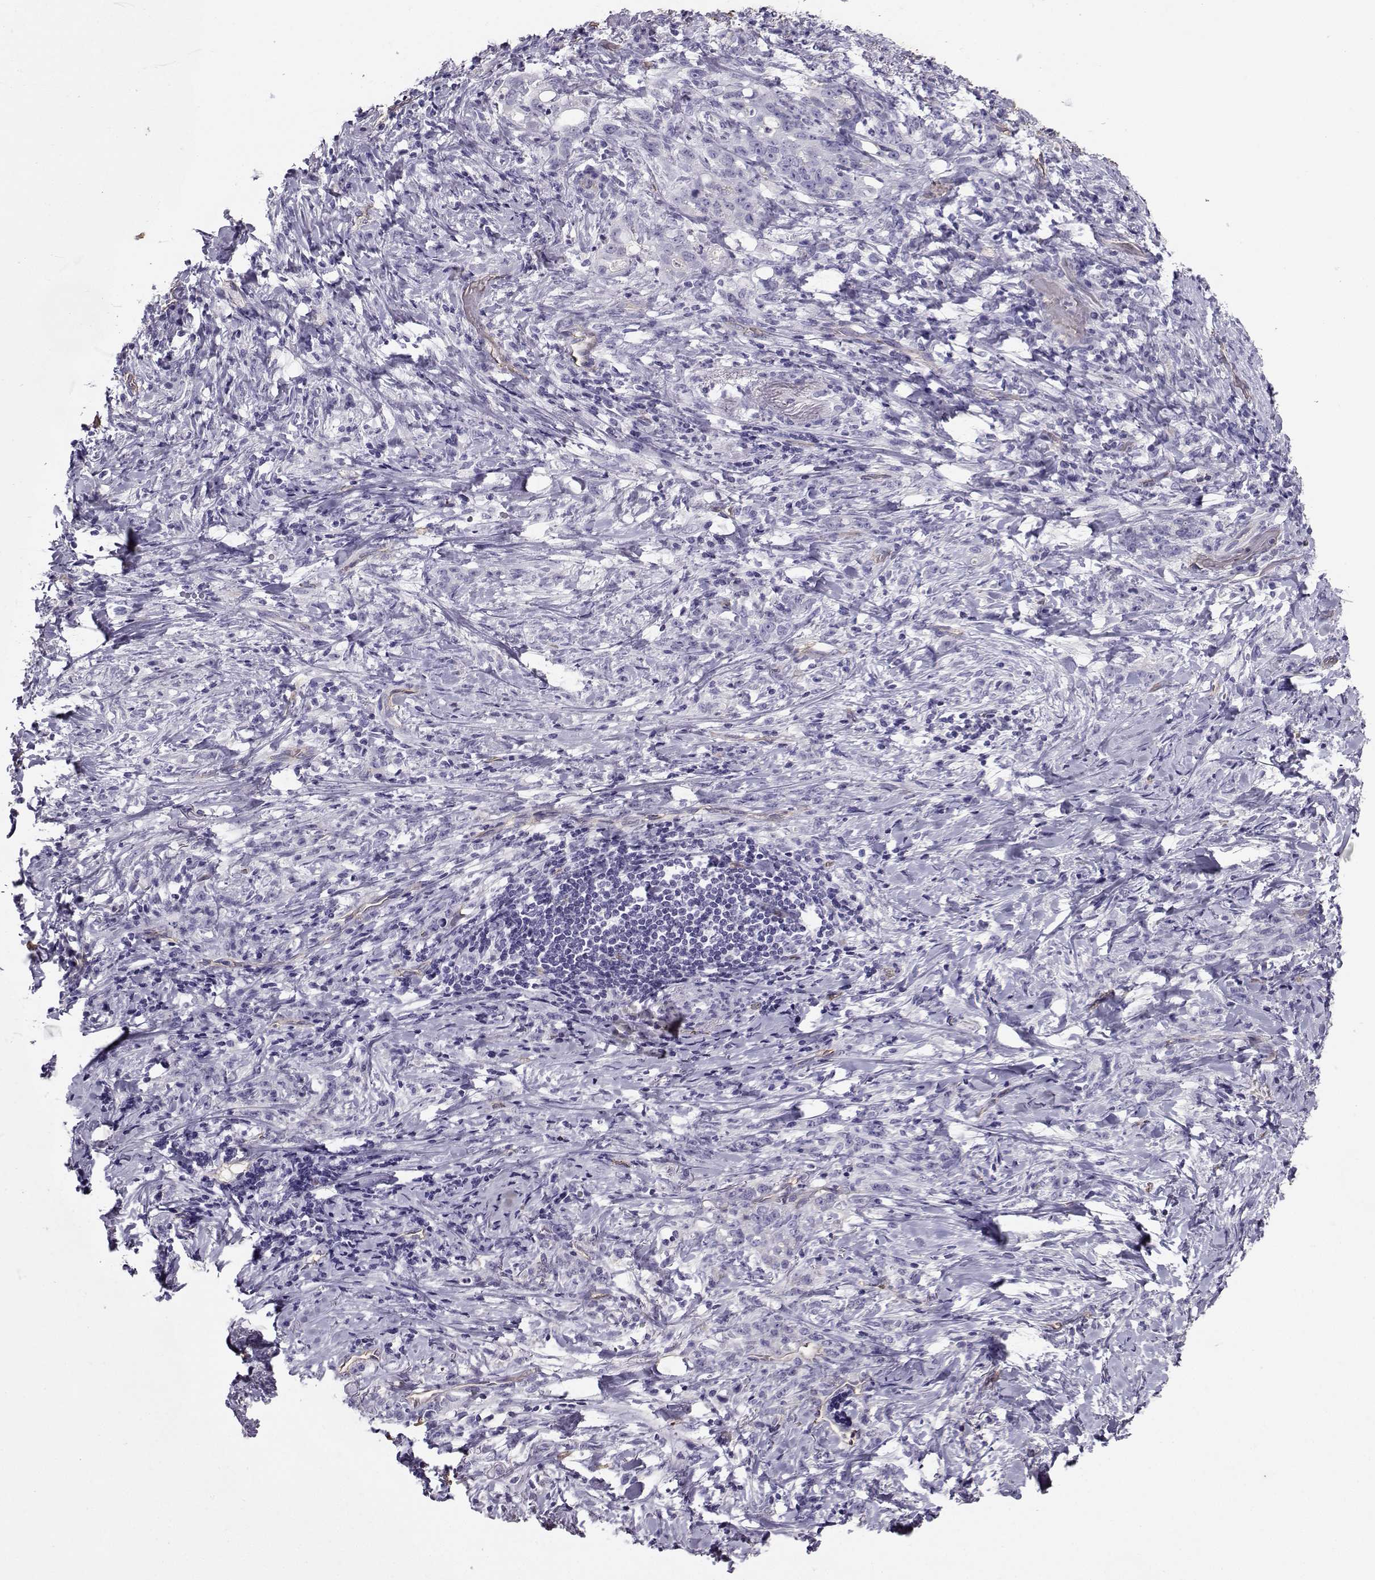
{"staining": {"intensity": "negative", "quantity": "none", "location": "none"}, "tissue": "stomach cancer", "cell_type": "Tumor cells", "image_type": "cancer", "snomed": [{"axis": "morphology", "description": "Adenocarcinoma, NOS"}, {"axis": "topography", "description": "Stomach, lower"}], "caption": "A high-resolution histopathology image shows immunohistochemistry (IHC) staining of adenocarcinoma (stomach), which shows no significant positivity in tumor cells.", "gene": "CLUL1", "patient": {"sex": "male", "age": 88}}